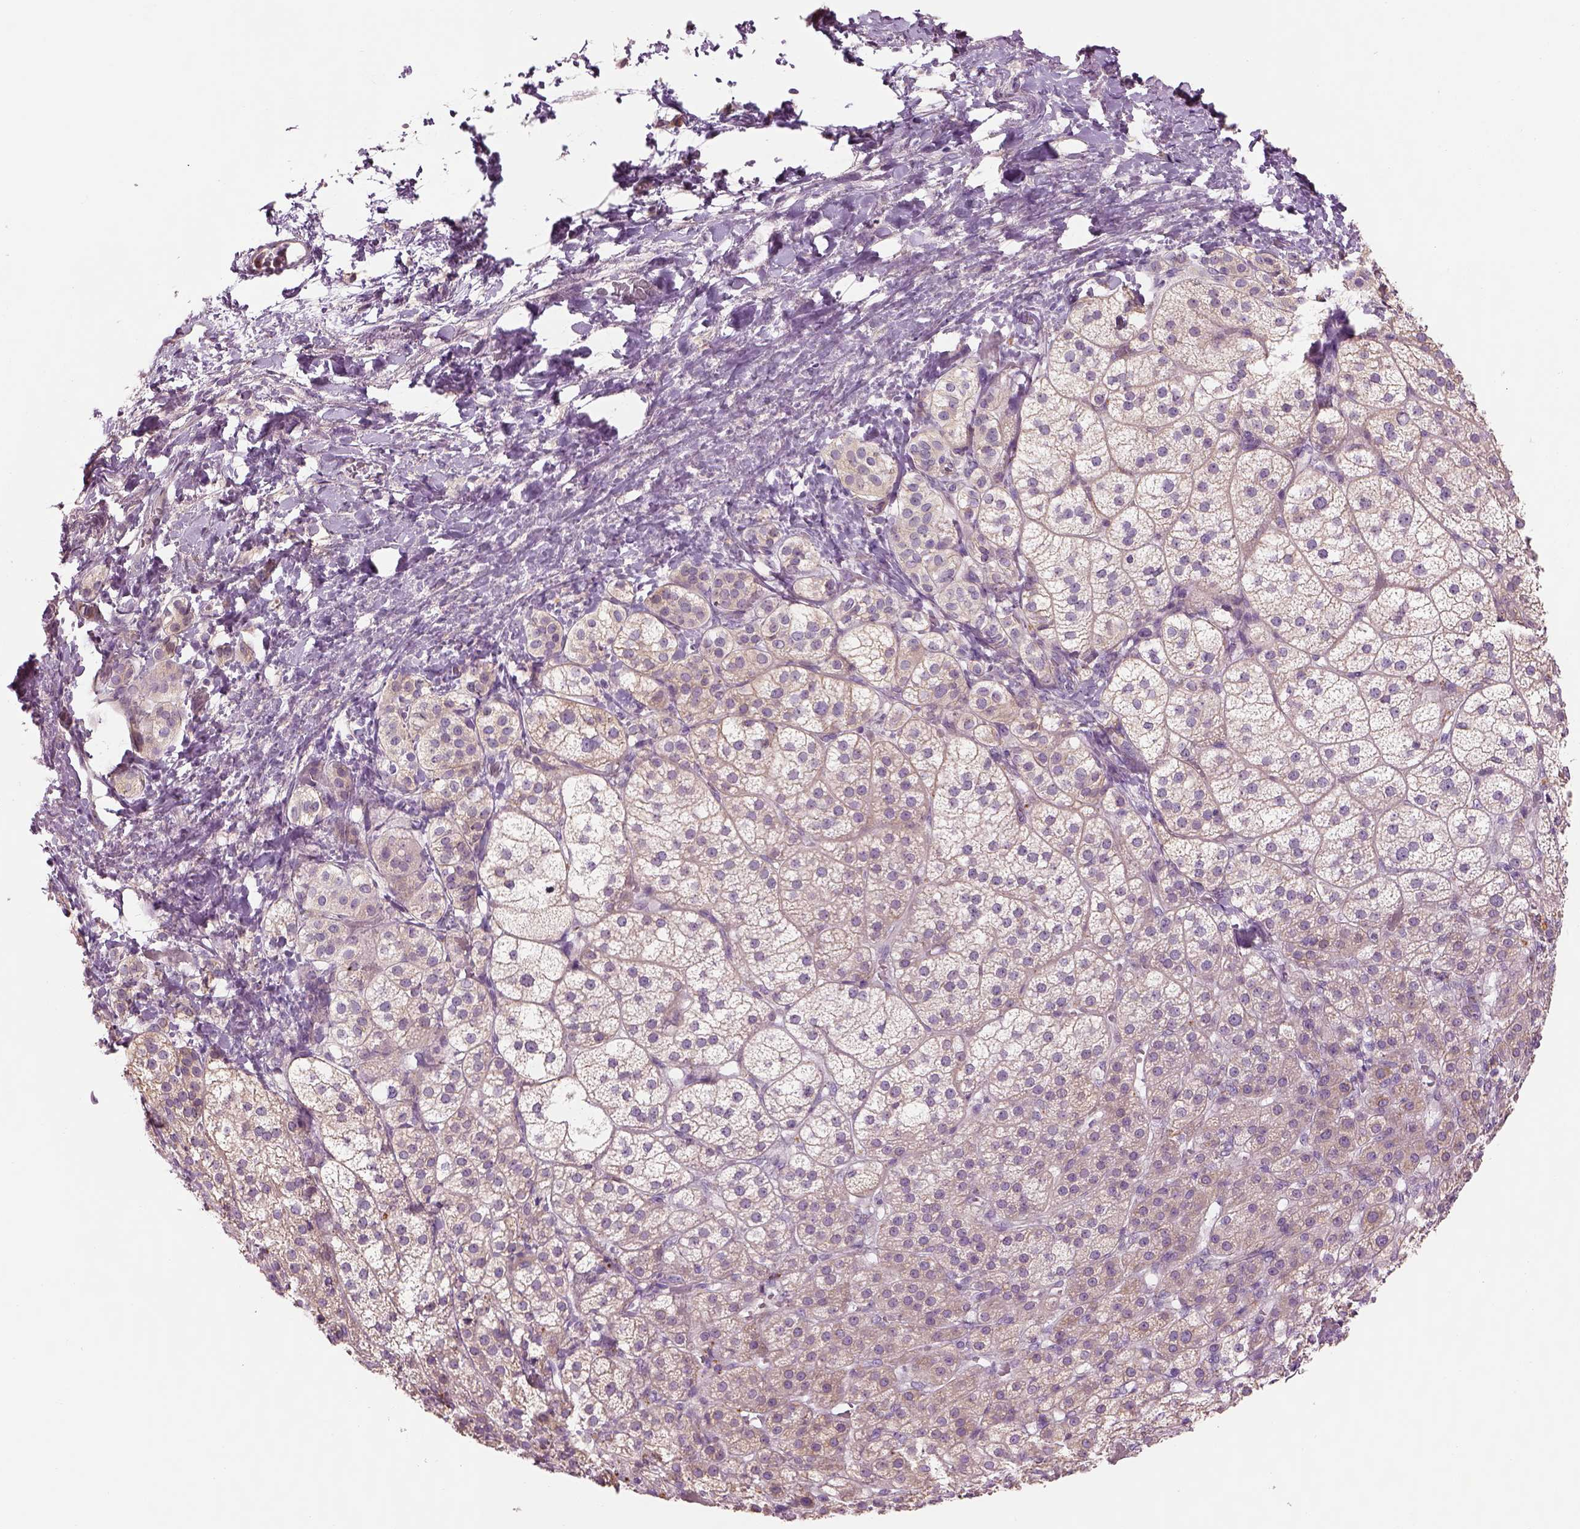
{"staining": {"intensity": "moderate", "quantity": "<25%", "location": "cytoplasmic/membranous"}, "tissue": "adrenal gland", "cell_type": "Glandular cells", "image_type": "normal", "snomed": [{"axis": "morphology", "description": "Normal tissue, NOS"}, {"axis": "topography", "description": "Adrenal gland"}], "caption": "This histopathology image demonstrates IHC staining of benign adrenal gland, with low moderate cytoplasmic/membranous positivity in approximately <25% of glandular cells.", "gene": "IFT52", "patient": {"sex": "female", "age": 60}}